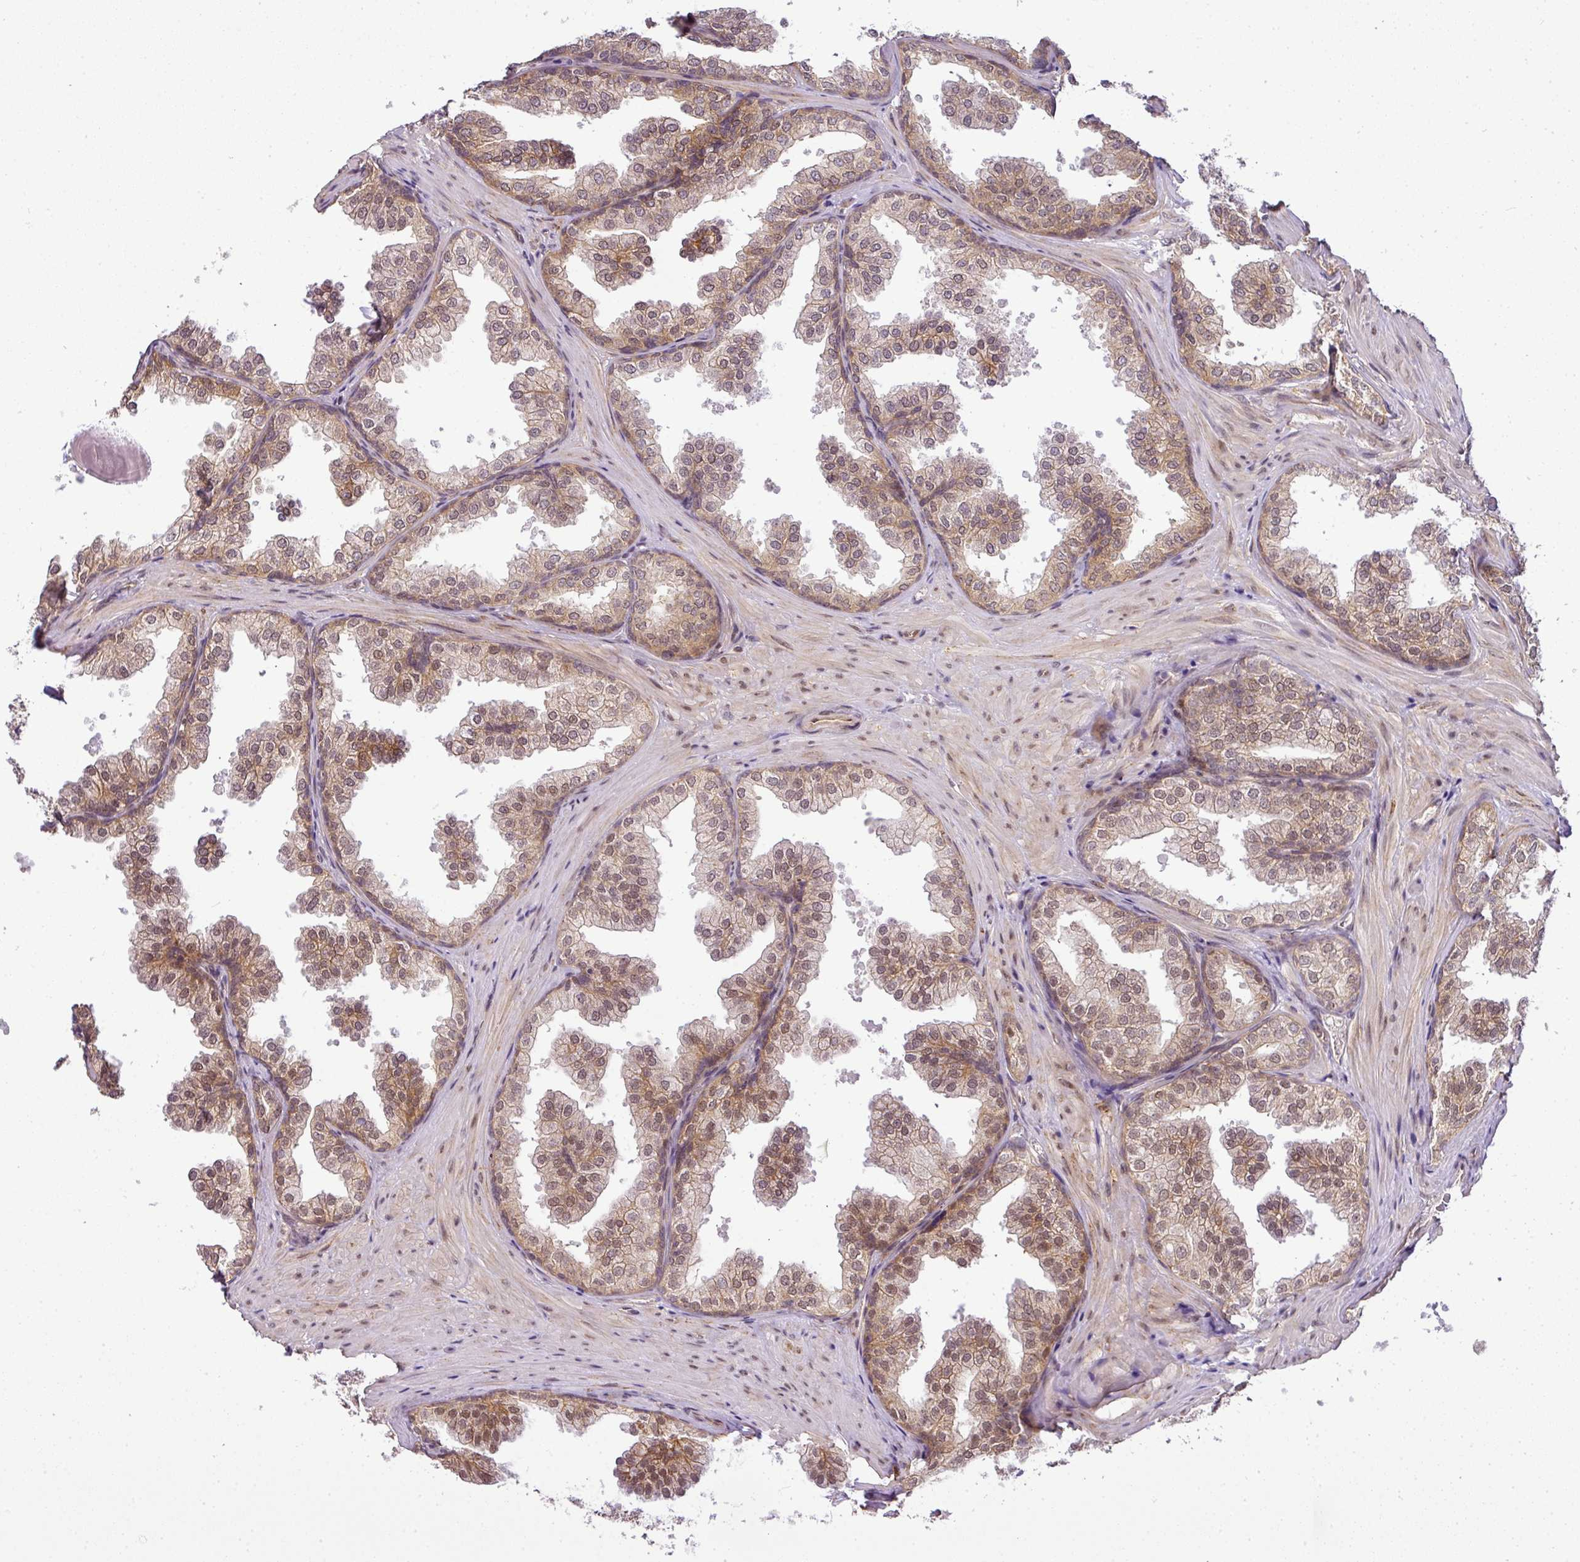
{"staining": {"intensity": "moderate", "quantity": ">75%", "location": "cytoplasmic/membranous,nuclear"}, "tissue": "prostate", "cell_type": "Glandular cells", "image_type": "normal", "snomed": [{"axis": "morphology", "description": "Normal tissue, NOS"}, {"axis": "topography", "description": "Prostate"}], "caption": "Immunohistochemical staining of unremarkable human prostate reveals >75% levels of moderate cytoplasmic/membranous,nuclear protein staining in approximately >75% of glandular cells.", "gene": "C1orf226", "patient": {"sex": "male", "age": 37}}